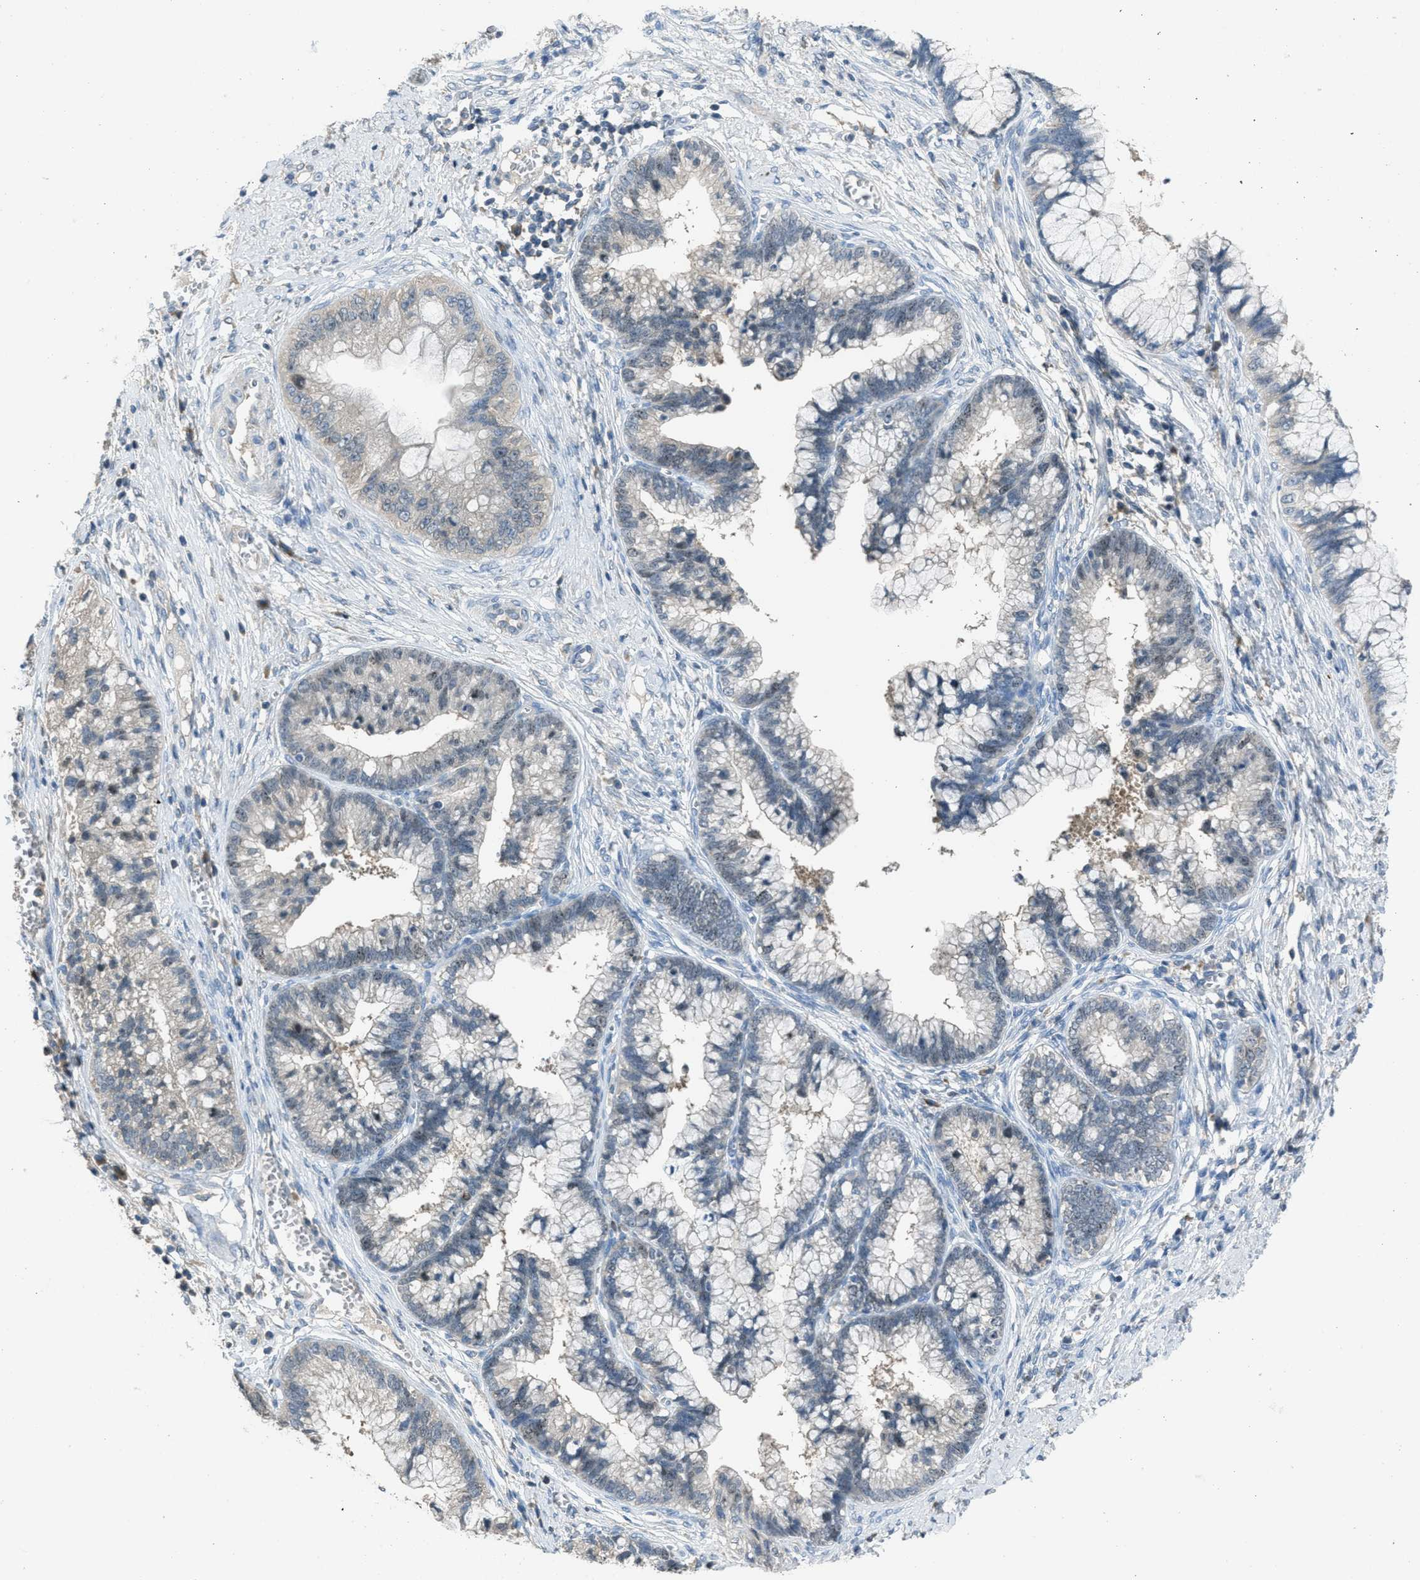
{"staining": {"intensity": "moderate", "quantity": "<25%", "location": "nuclear"}, "tissue": "cervical cancer", "cell_type": "Tumor cells", "image_type": "cancer", "snomed": [{"axis": "morphology", "description": "Adenocarcinoma, NOS"}, {"axis": "topography", "description": "Cervix"}], "caption": "Tumor cells demonstrate low levels of moderate nuclear positivity in approximately <25% of cells in cervical cancer.", "gene": "MIS18A", "patient": {"sex": "female", "age": 44}}